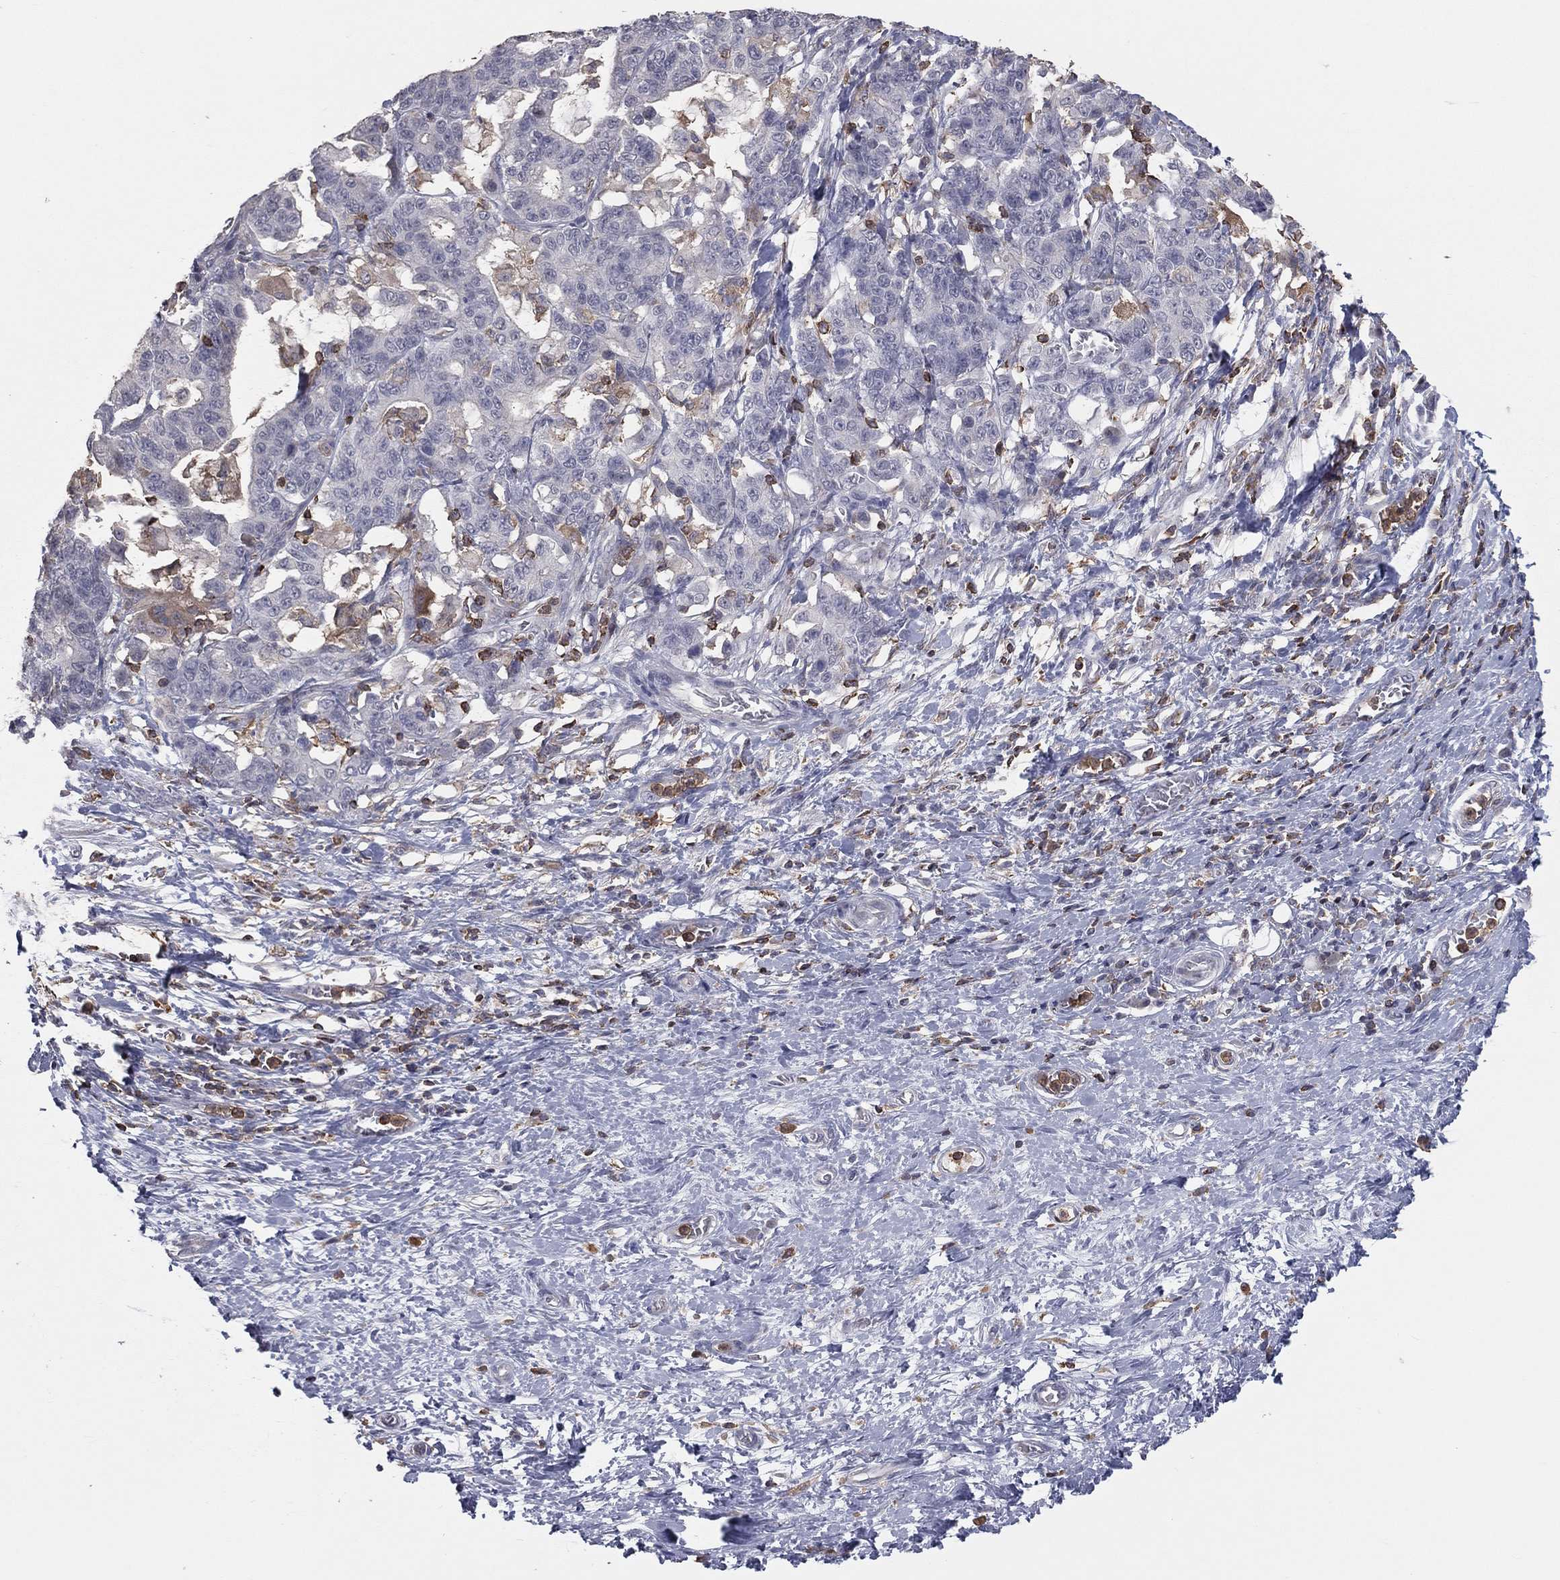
{"staining": {"intensity": "negative", "quantity": "none", "location": "none"}, "tissue": "stomach cancer", "cell_type": "Tumor cells", "image_type": "cancer", "snomed": [{"axis": "morphology", "description": "Normal tissue, NOS"}, {"axis": "morphology", "description": "Adenocarcinoma, NOS"}, {"axis": "topography", "description": "Stomach"}], "caption": "High power microscopy histopathology image of an IHC photomicrograph of stomach cancer, revealing no significant expression in tumor cells.", "gene": "PSTPIP1", "patient": {"sex": "female", "age": 64}}